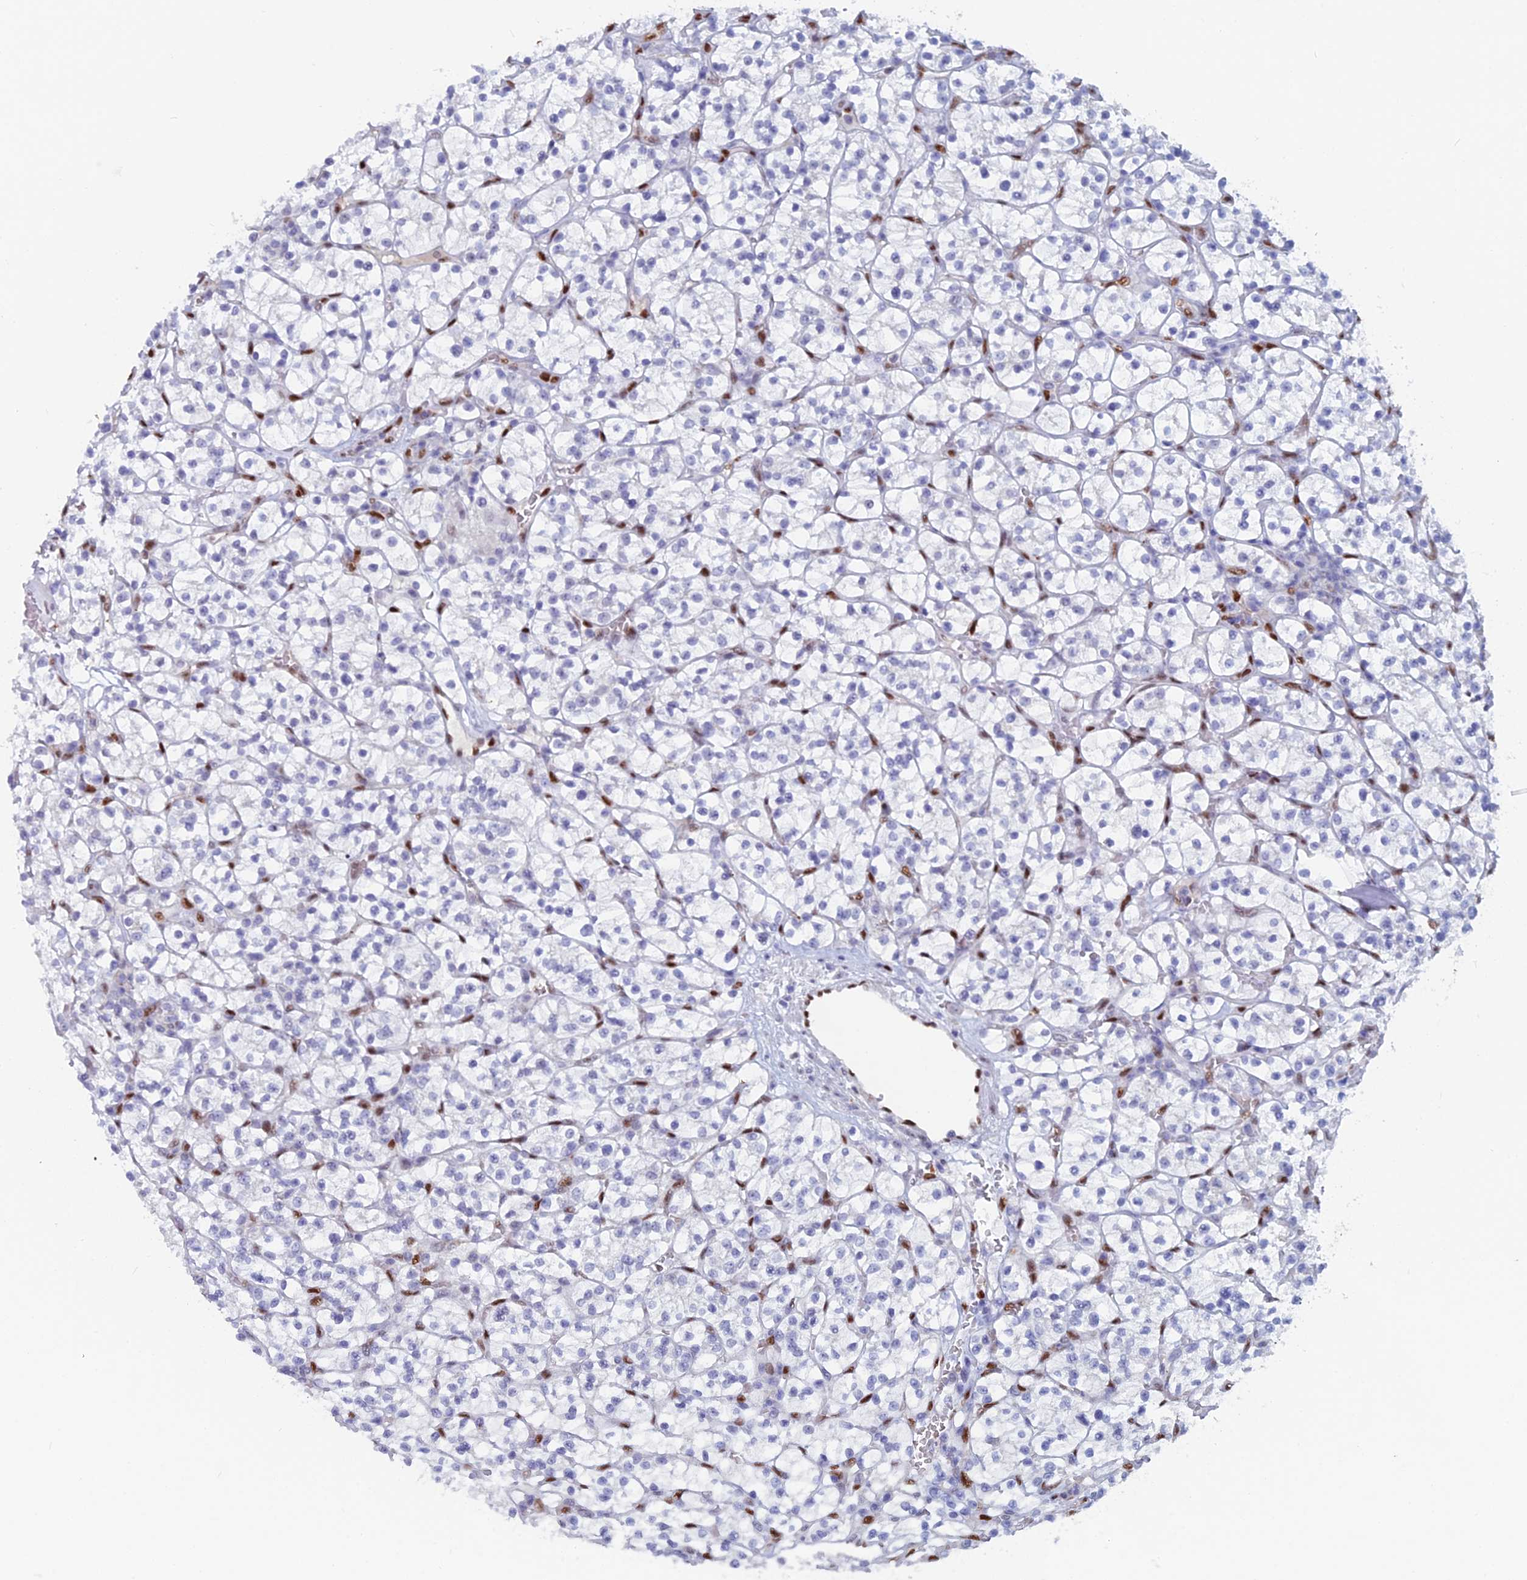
{"staining": {"intensity": "negative", "quantity": "none", "location": "none"}, "tissue": "renal cancer", "cell_type": "Tumor cells", "image_type": "cancer", "snomed": [{"axis": "morphology", "description": "Adenocarcinoma, NOS"}, {"axis": "topography", "description": "Kidney"}], "caption": "The immunohistochemistry photomicrograph has no significant positivity in tumor cells of renal adenocarcinoma tissue. (Stains: DAB (3,3'-diaminobenzidine) immunohistochemistry (IHC) with hematoxylin counter stain, Microscopy: brightfield microscopy at high magnification).", "gene": "NOL4L", "patient": {"sex": "female", "age": 64}}